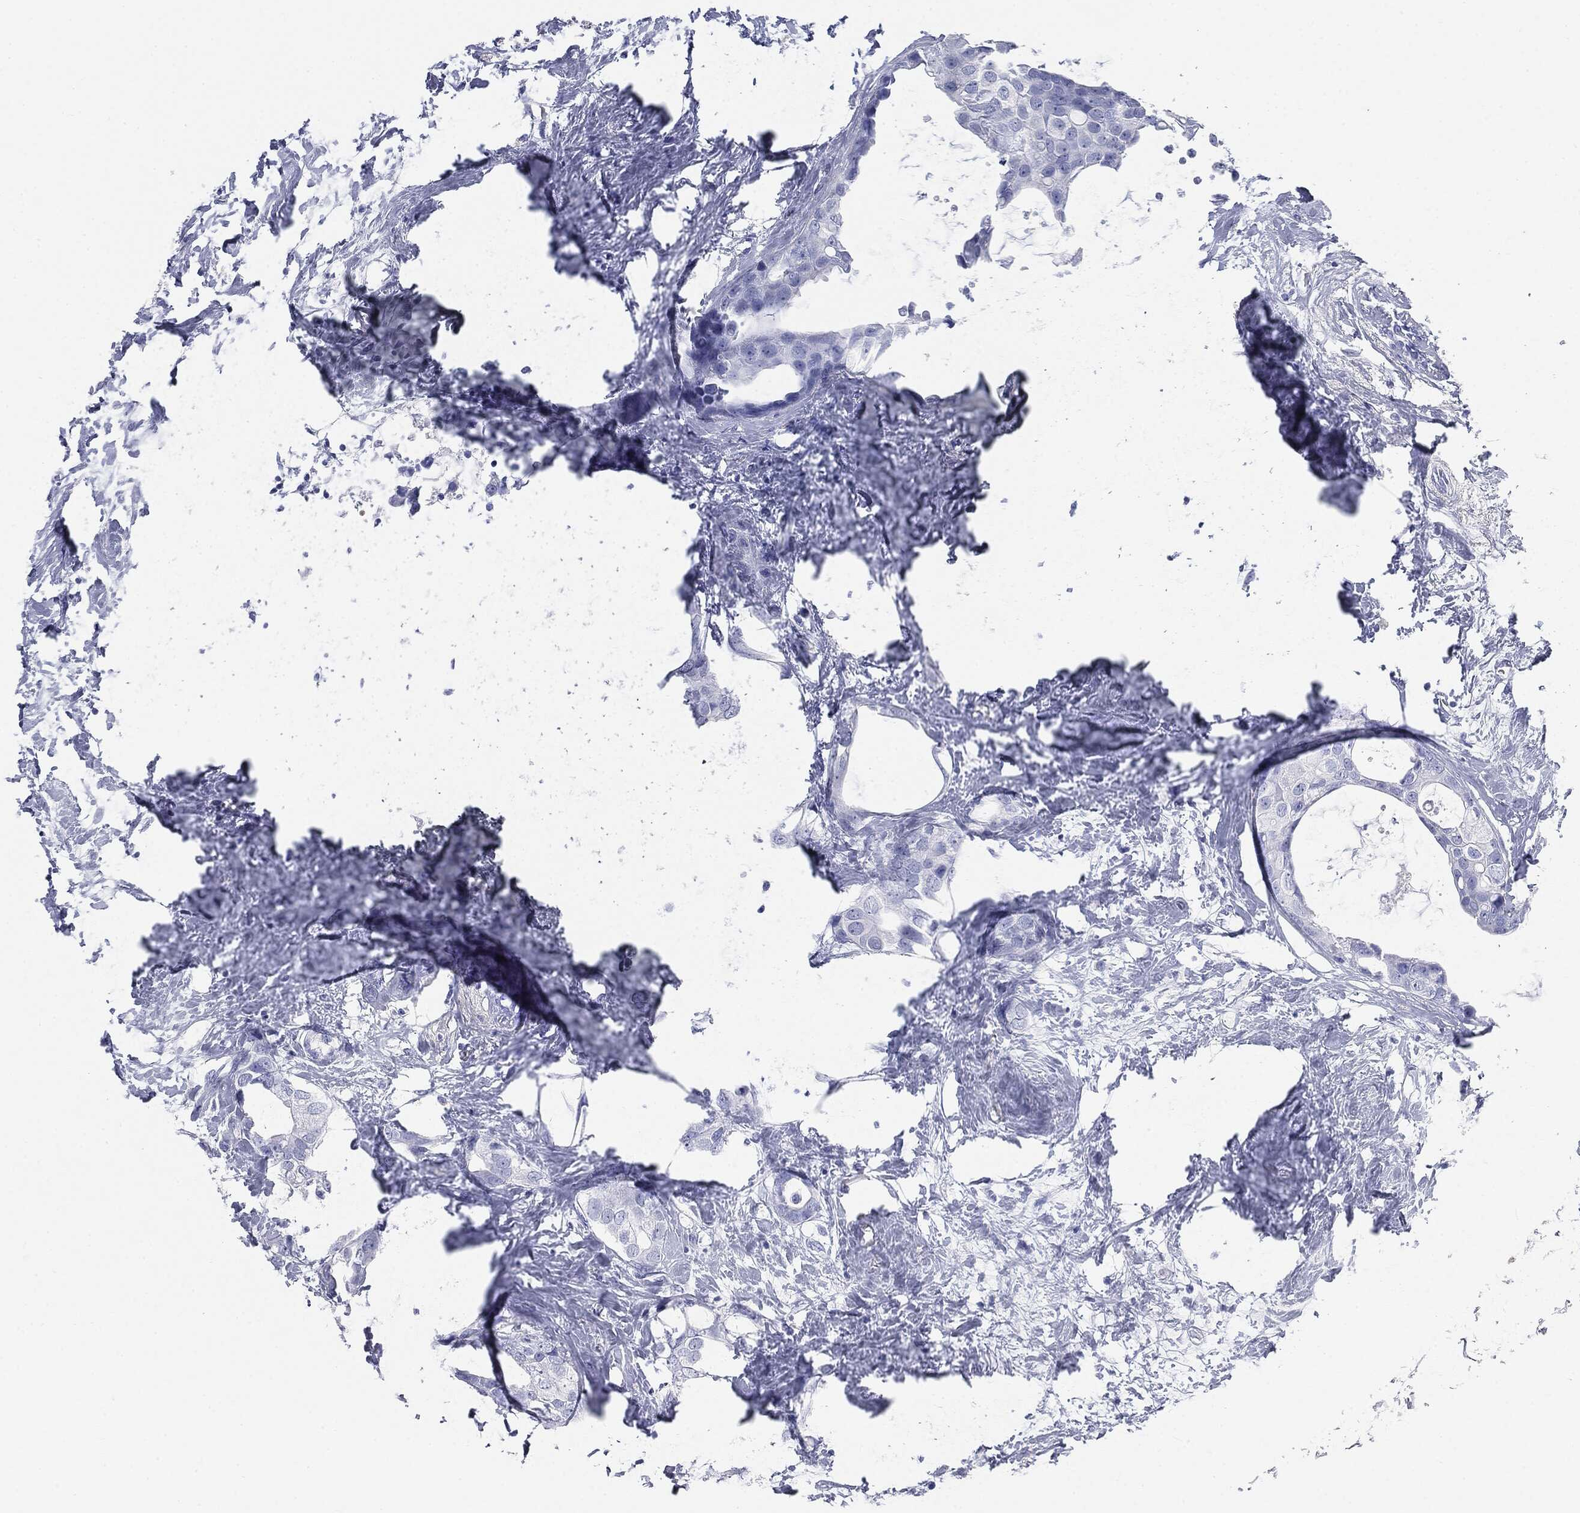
{"staining": {"intensity": "negative", "quantity": "none", "location": "none"}, "tissue": "breast cancer", "cell_type": "Tumor cells", "image_type": "cancer", "snomed": [{"axis": "morphology", "description": "Duct carcinoma"}, {"axis": "topography", "description": "Breast"}], "caption": "An immunohistochemistry photomicrograph of intraductal carcinoma (breast) is shown. There is no staining in tumor cells of intraductal carcinoma (breast).", "gene": "CUZD1", "patient": {"sex": "female", "age": 45}}